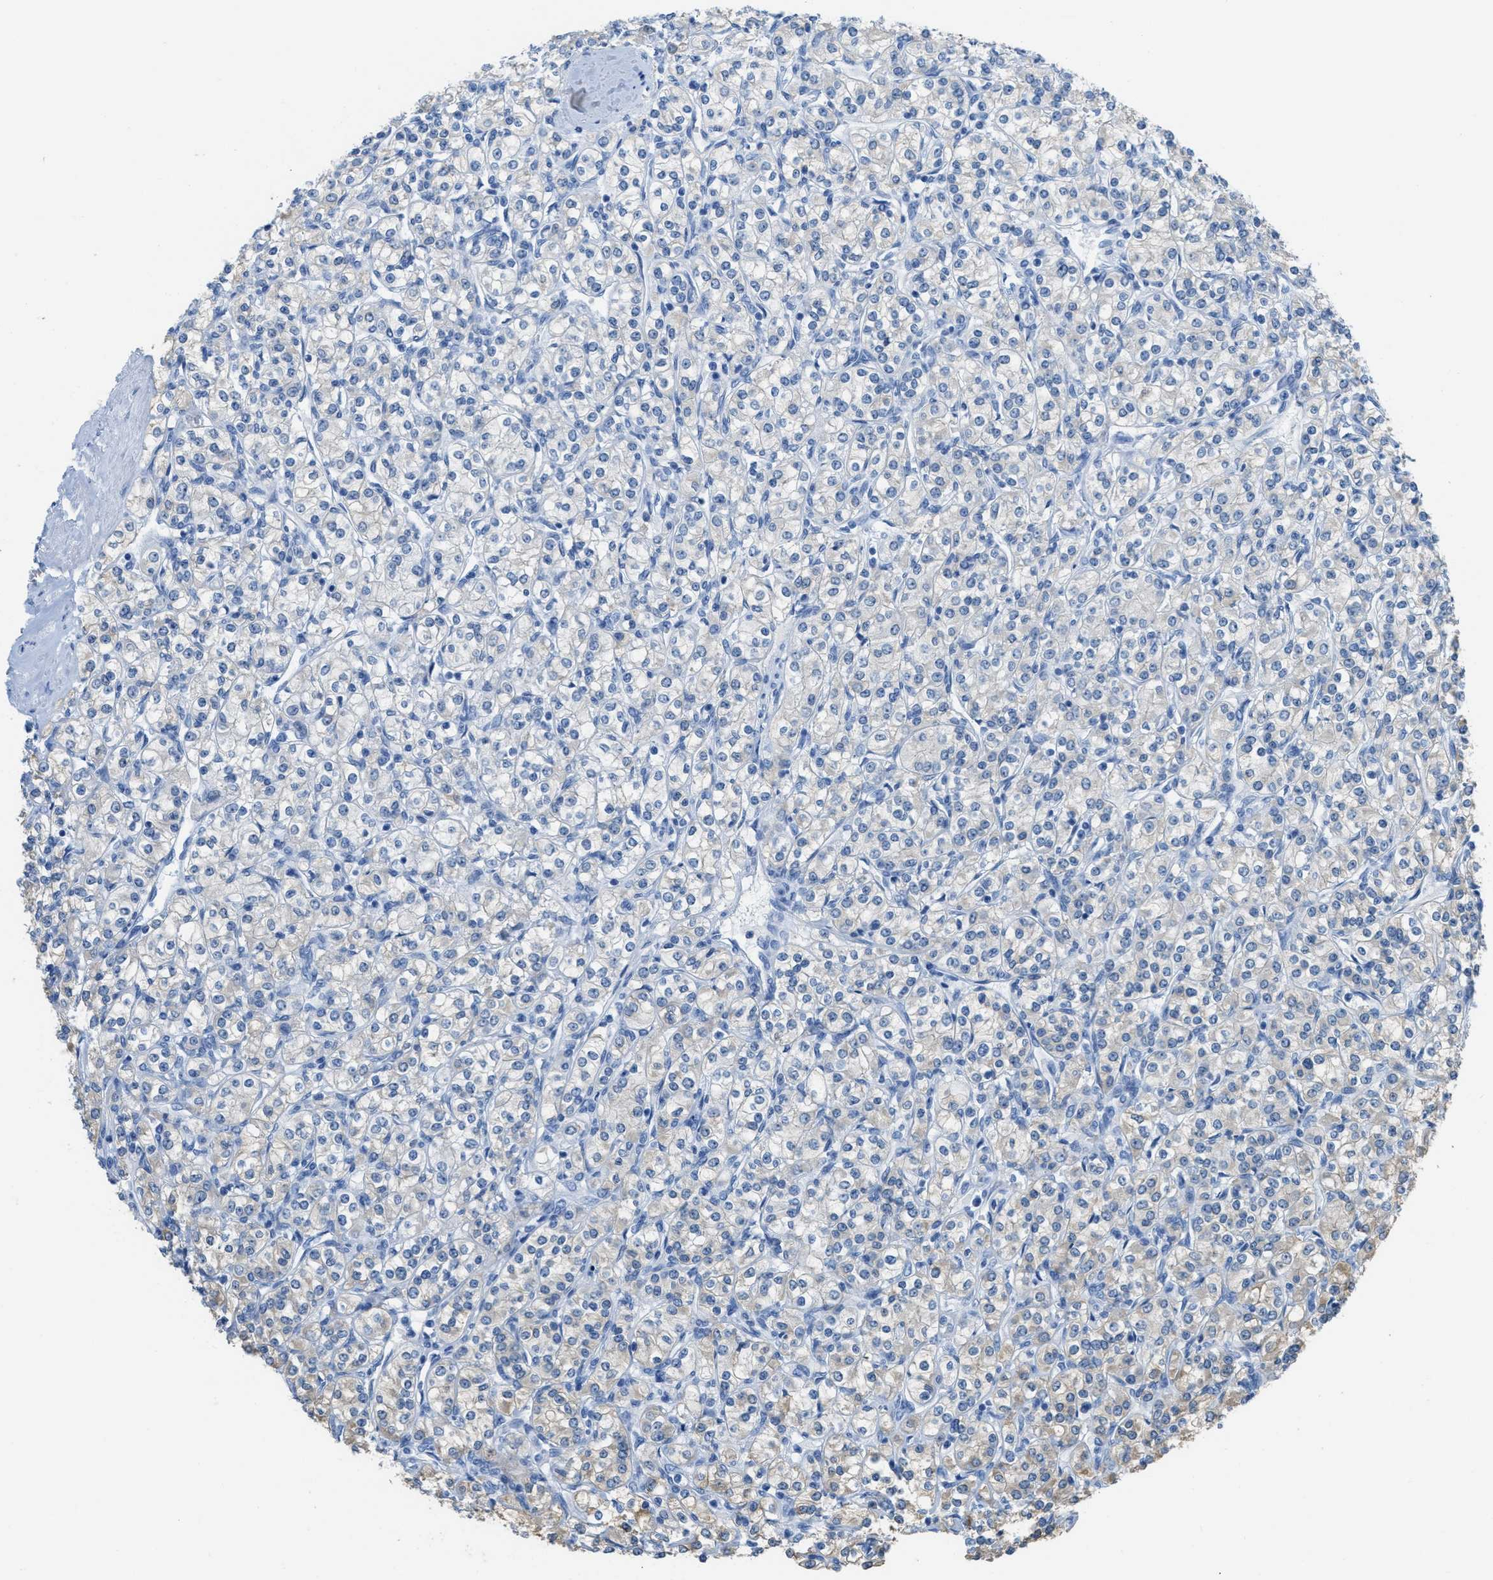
{"staining": {"intensity": "negative", "quantity": "none", "location": "none"}, "tissue": "renal cancer", "cell_type": "Tumor cells", "image_type": "cancer", "snomed": [{"axis": "morphology", "description": "Adenocarcinoma, NOS"}, {"axis": "topography", "description": "Kidney"}], "caption": "The IHC histopathology image has no significant staining in tumor cells of renal cancer tissue.", "gene": "ASGR1", "patient": {"sex": "male", "age": 77}}